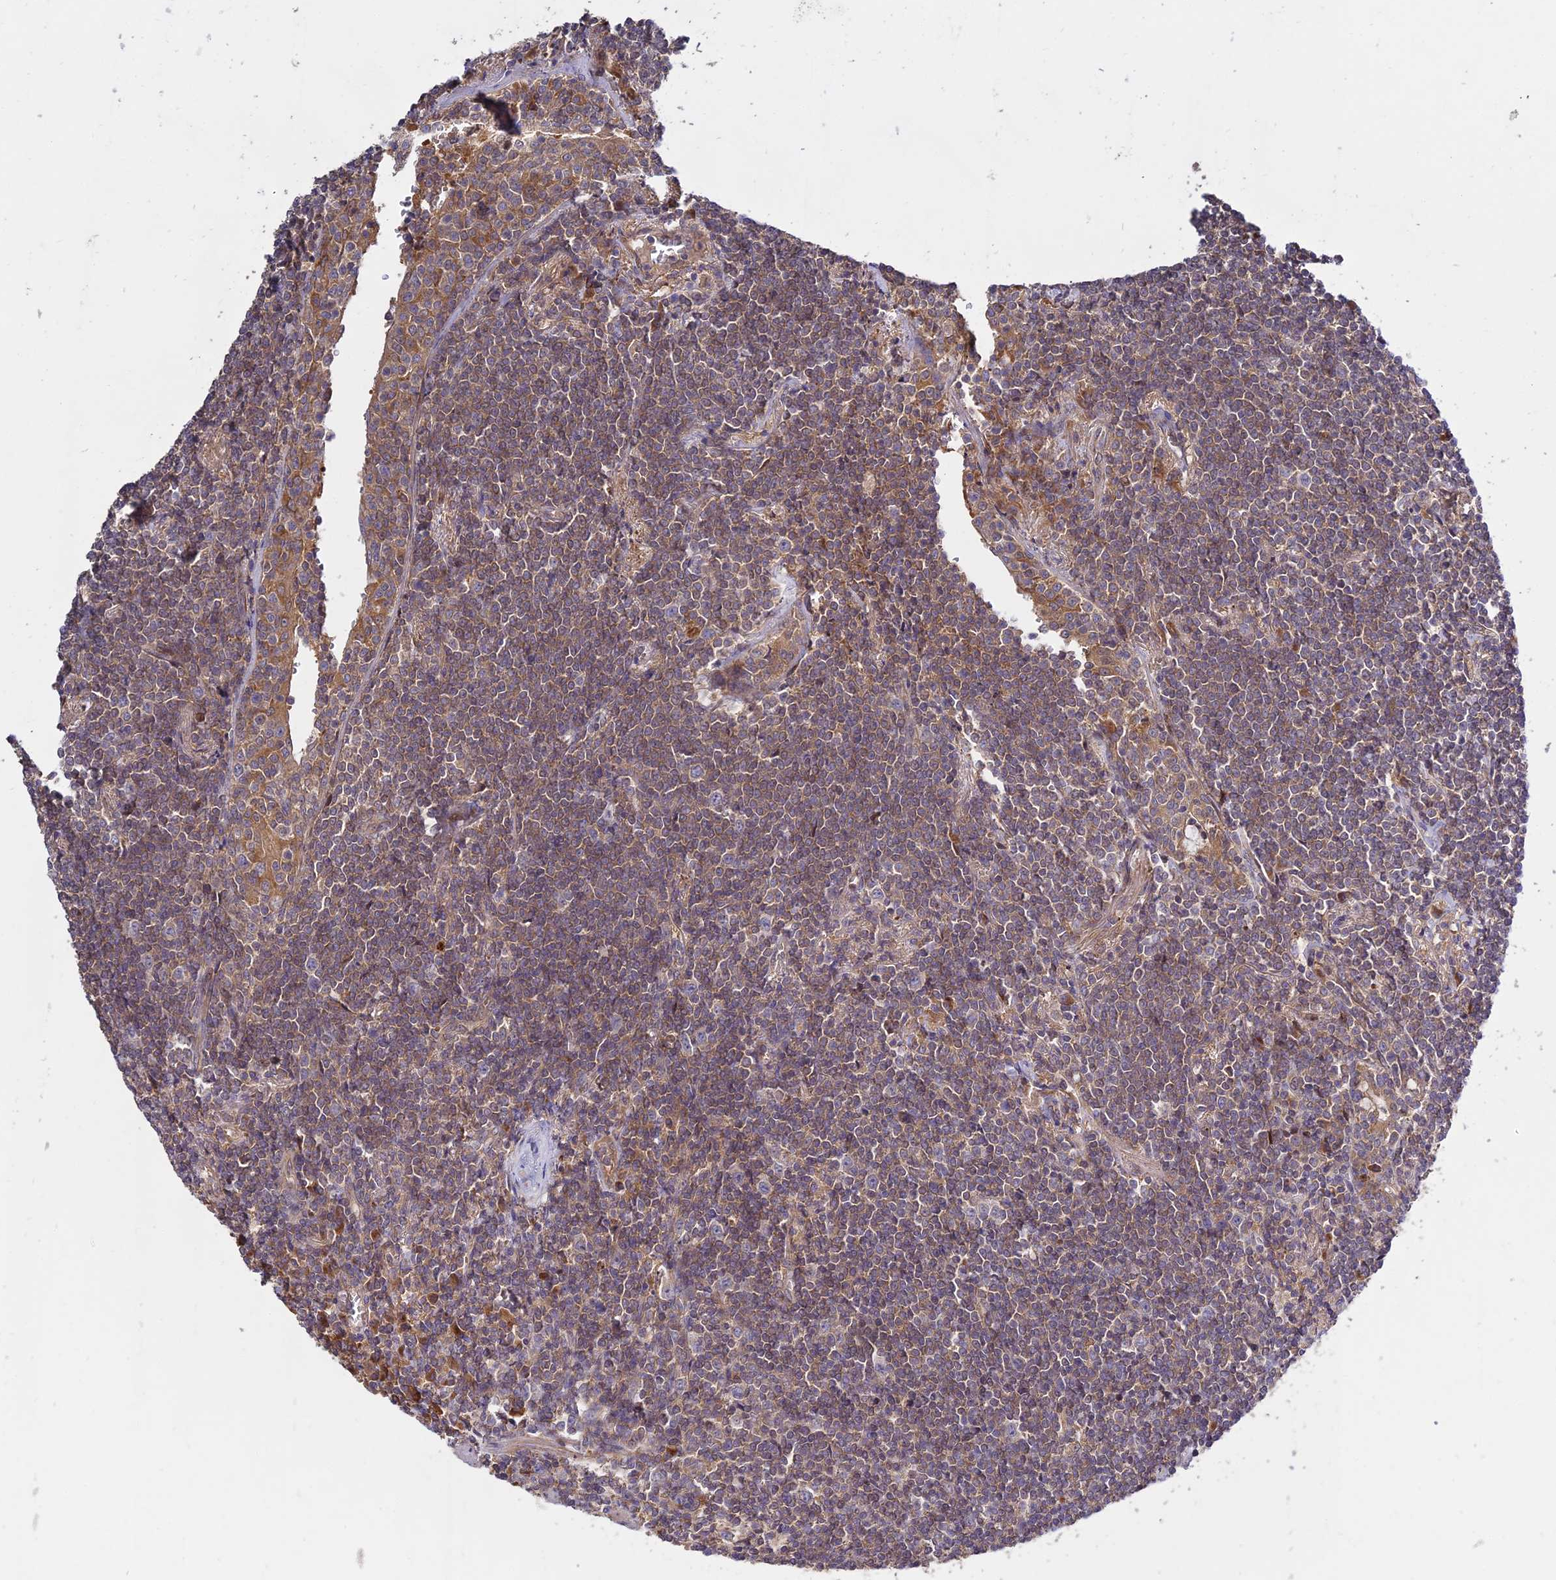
{"staining": {"intensity": "moderate", "quantity": "25%-75%", "location": "cytoplasmic/membranous"}, "tissue": "lymphoma", "cell_type": "Tumor cells", "image_type": "cancer", "snomed": [{"axis": "morphology", "description": "Malignant lymphoma, non-Hodgkin's type, Low grade"}, {"axis": "topography", "description": "Lung"}], "caption": "Tumor cells demonstrate medium levels of moderate cytoplasmic/membranous expression in approximately 25%-75% of cells in human lymphoma.", "gene": "GRTP1", "patient": {"sex": "female", "age": 71}}